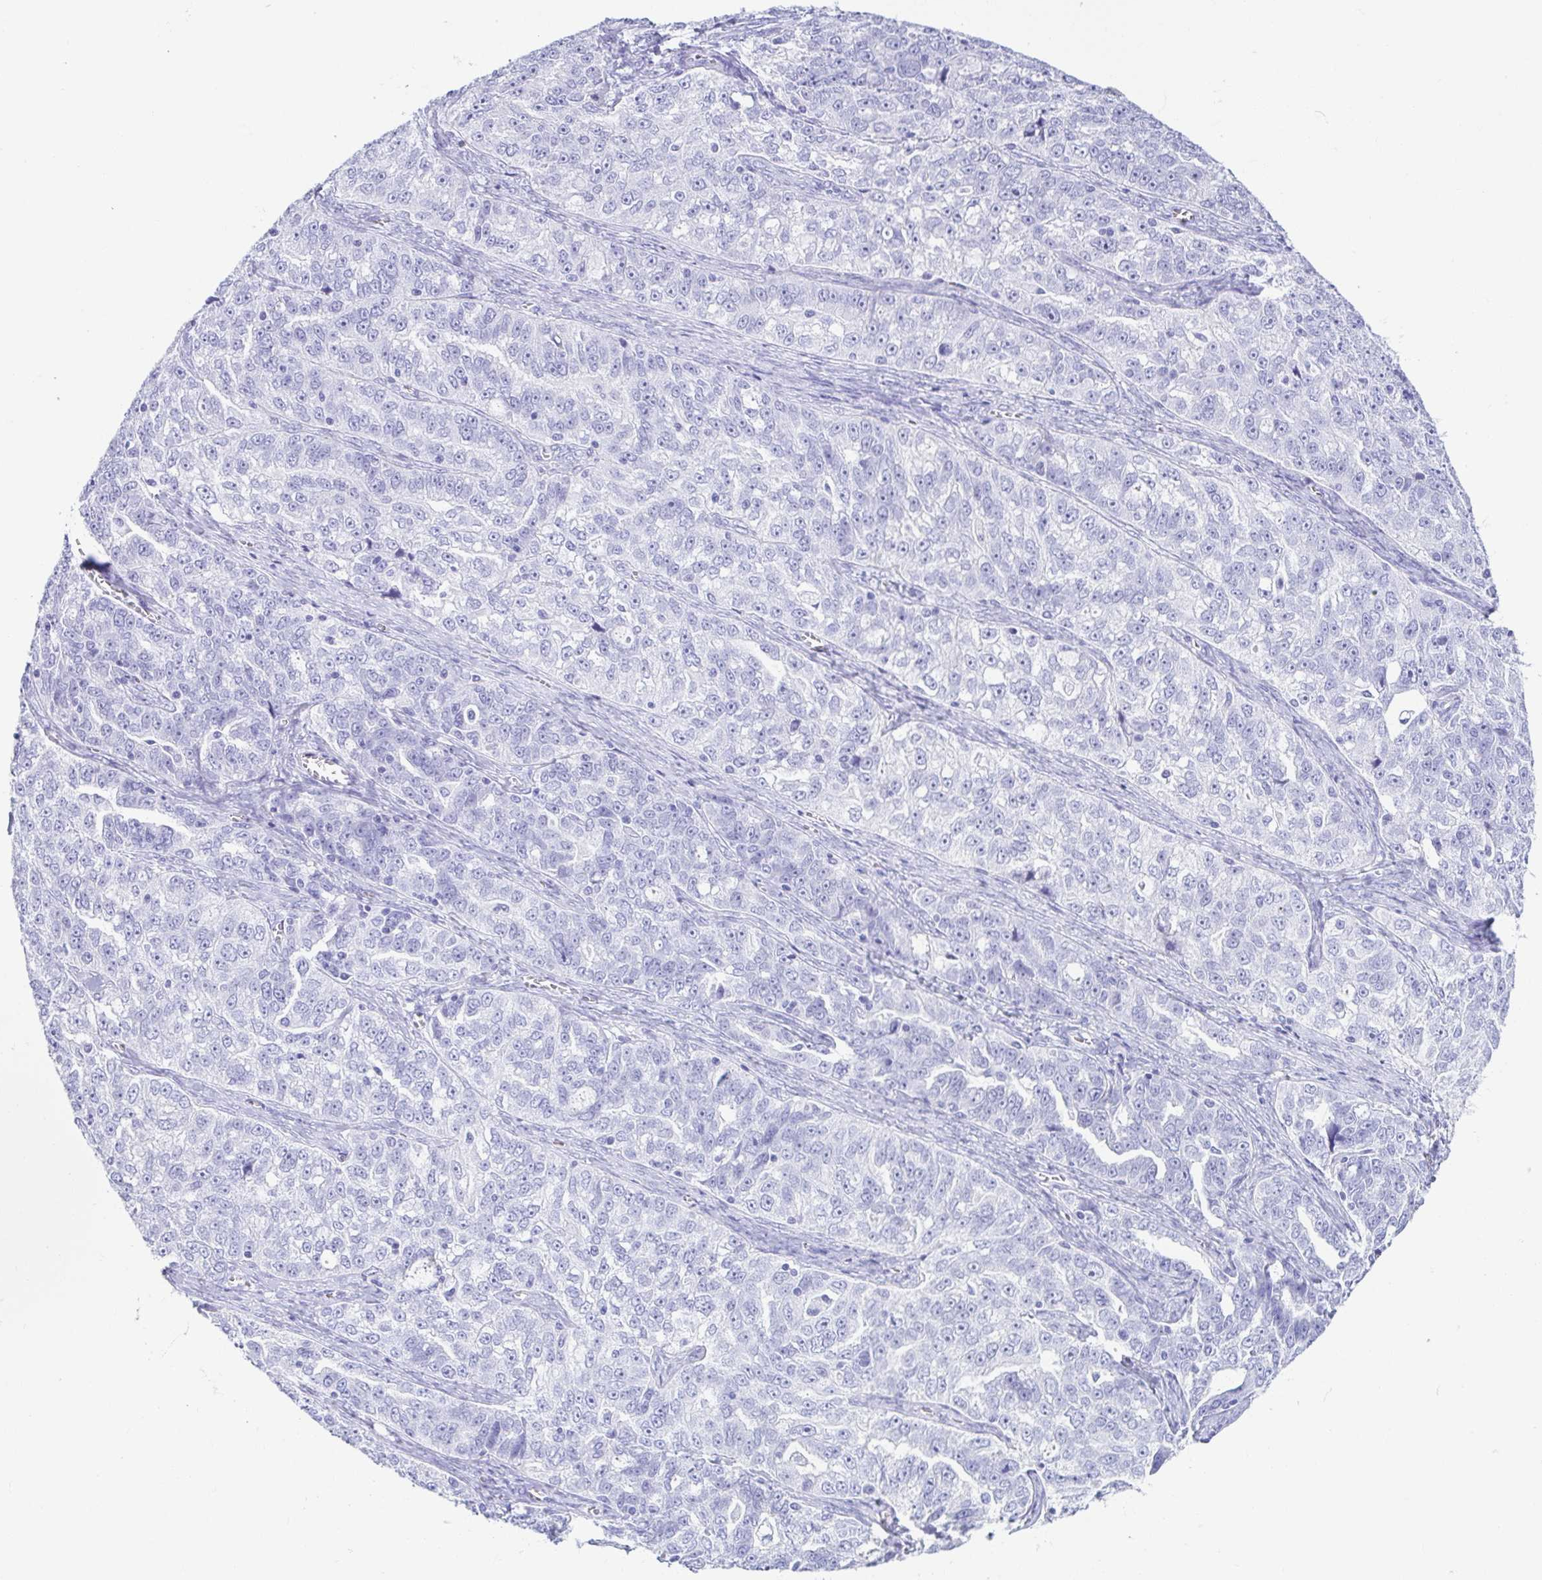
{"staining": {"intensity": "negative", "quantity": "none", "location": "none"}, "tissue": "ovarian cancer", "cell_type": "Tumor cells", "image_type": "cancer", "snomed": [{"axis": "morphology", "description": "Cystadenocarcinoma, serous, NOS"}, {"axis": "topography", "description": "Ovary"}], "caption": "Serous cystadenocarcinoma (ovarian) stained for a protein using IHC reveals no positivity tumor cells.", "gene": "GKN1", "patient": {"sex": "female", "age": 51}}